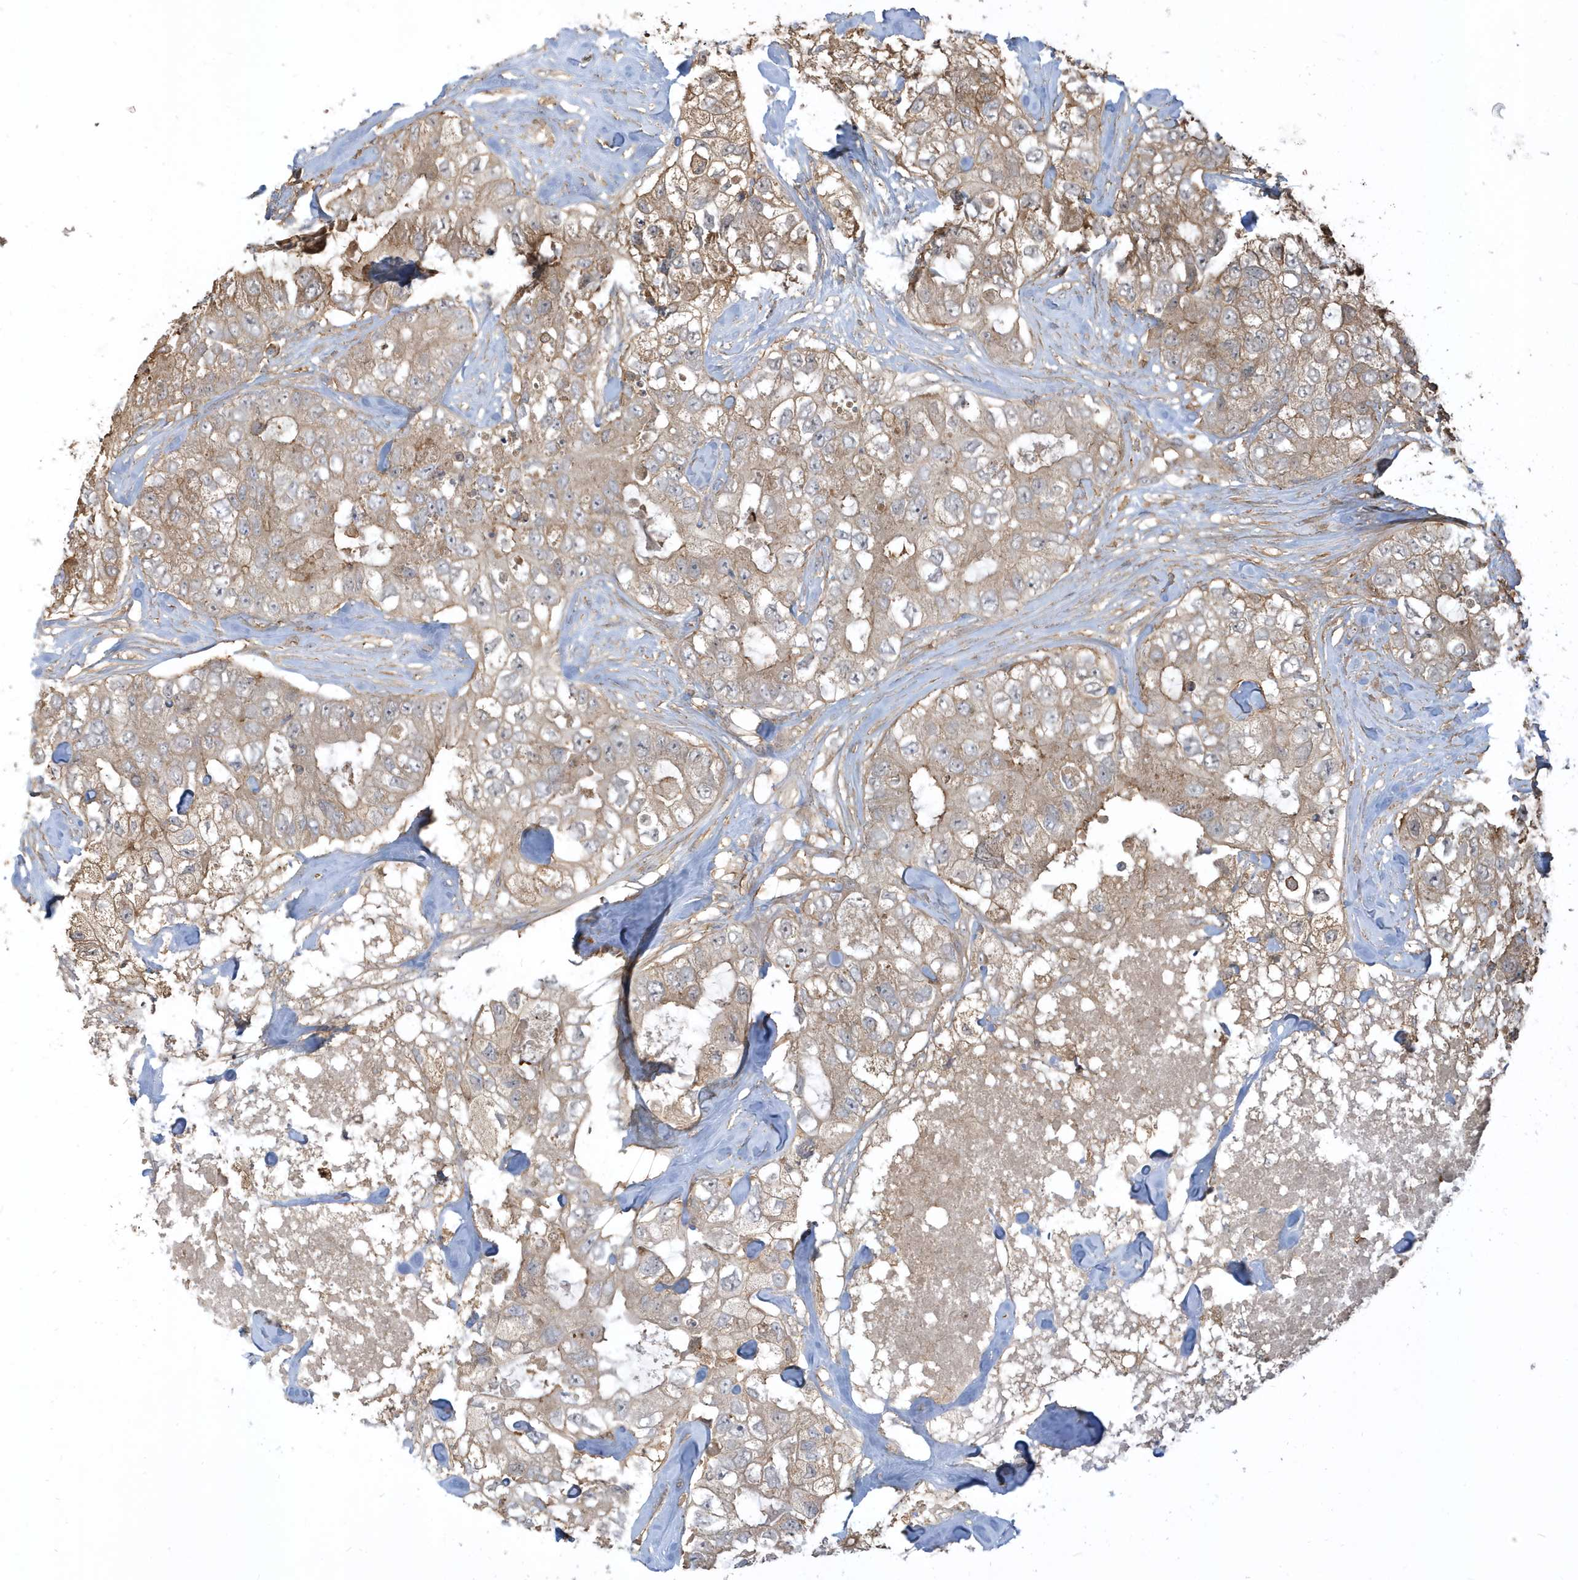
{"staining": {"intensity": "weak", "quantity": ">75%", "location": "cytoplasmic/membranous"}, "tissue": "breast cancer", "cell_type": "Tumor cells", "image_type": "cancer", "snomed": [{"axis": "morphology", "description": "Duct carcinoma"}, {"axis": "topography", "description": "Breast"}], "caption": "Immunohistochemical staining of breast cancer exhibits low levels of weak cytoplasmic/membranous protein staining in approximately >75% of tumor cells.", "gene": "ZBTB8A", "patient": {"sex": "female", "age": 62}}